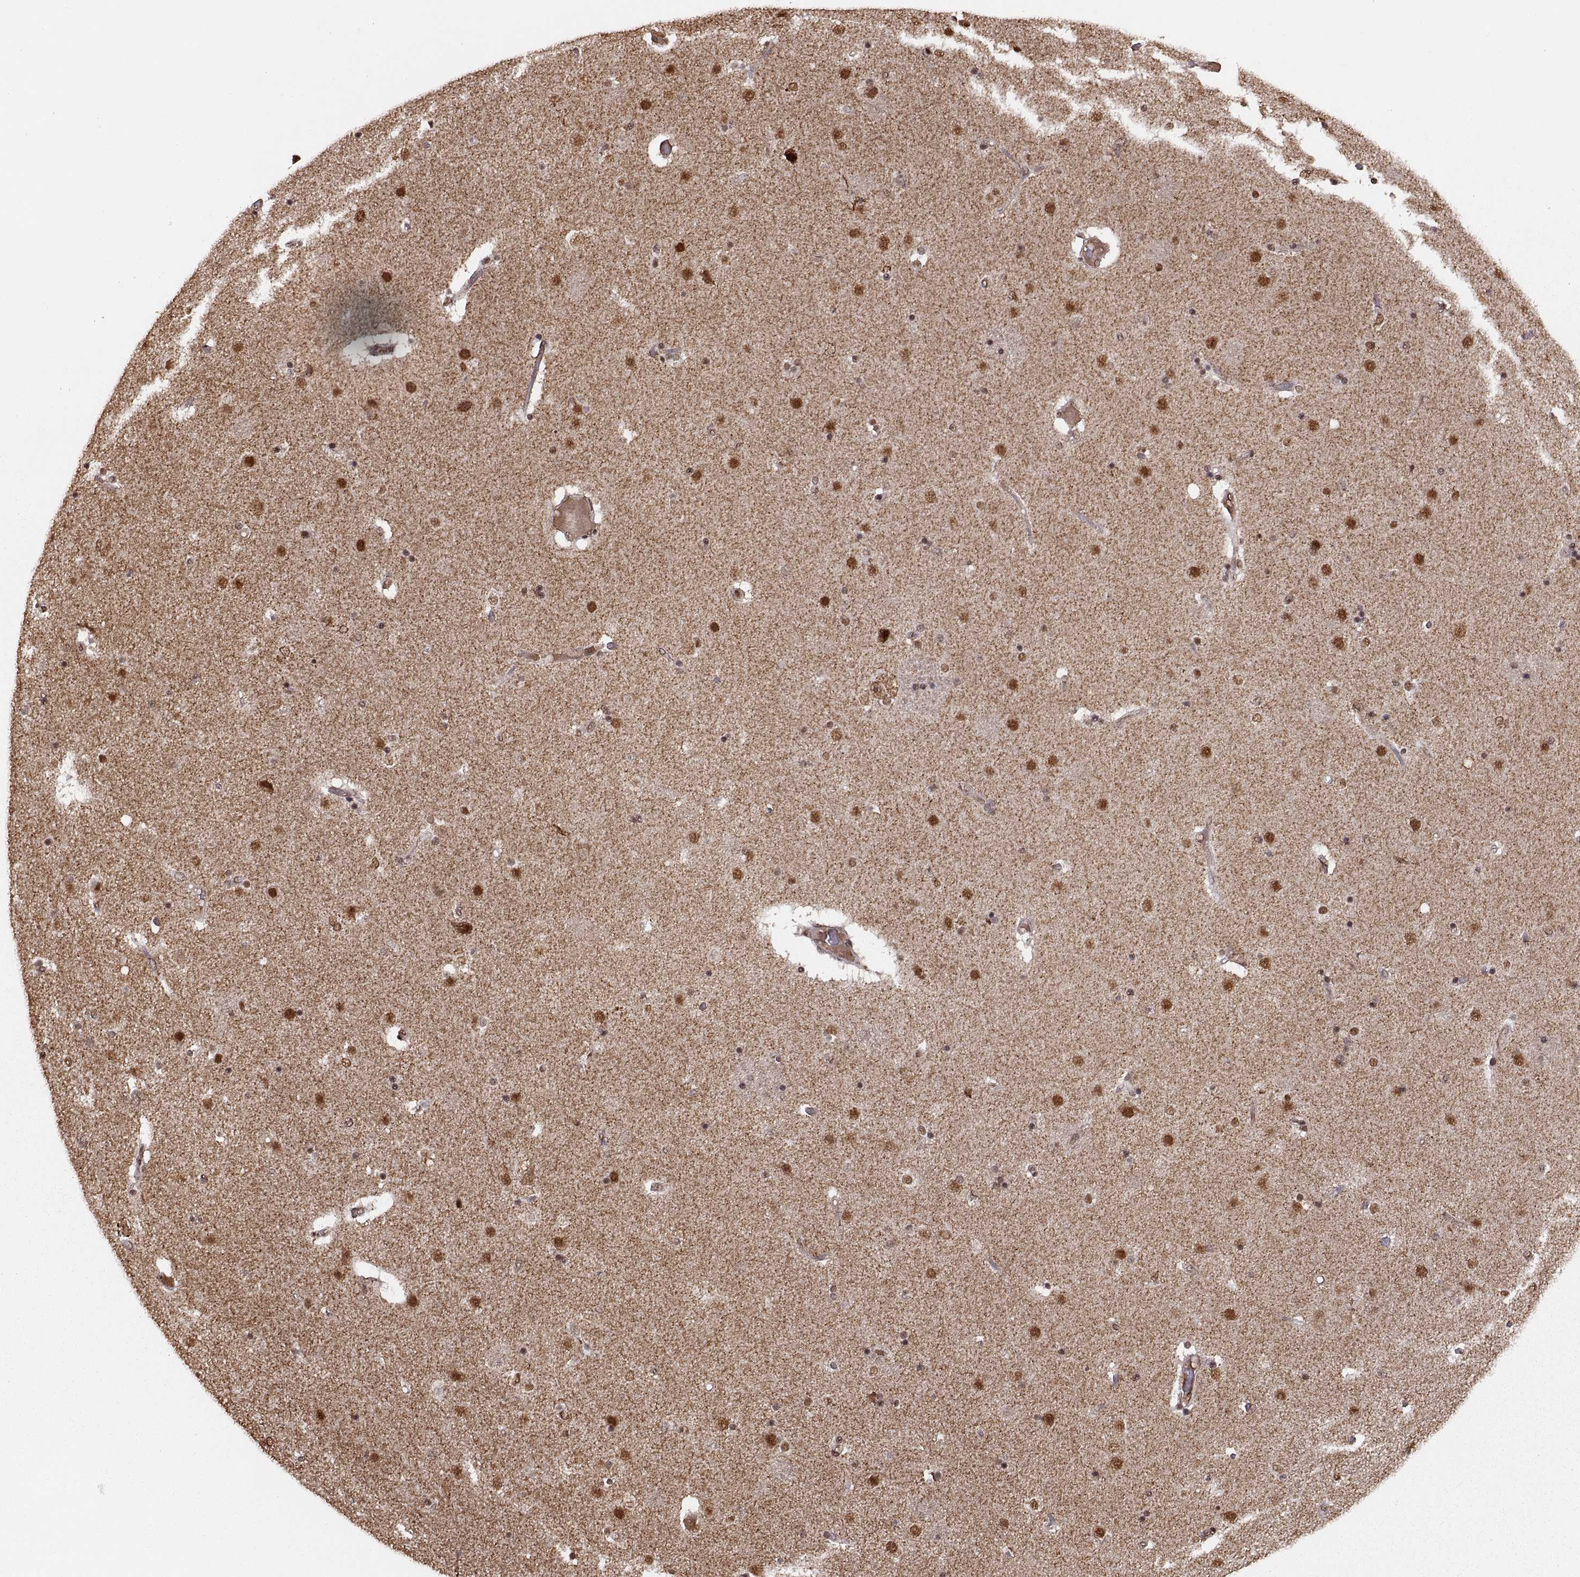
{"staining": {"intensity": "moderate", "quantity": "<25%", "location": "nuclear"}, "tissue": "caudate", "cell_type": "Glial cells", "image_type": "normal", "snomed": [{"axis": "morphology", "description": "Normal tissue, NOS"}, {"axis": "topography", "description": "Lateral ventricle wall"}], "caption": "Brown immunohistochemical staining in unremarkable human caudate reveals moderate nuclear expression in approximately <25% of glial cells.", "gene": "RFT1", "patient": {"sex": "female", "age": 71}}